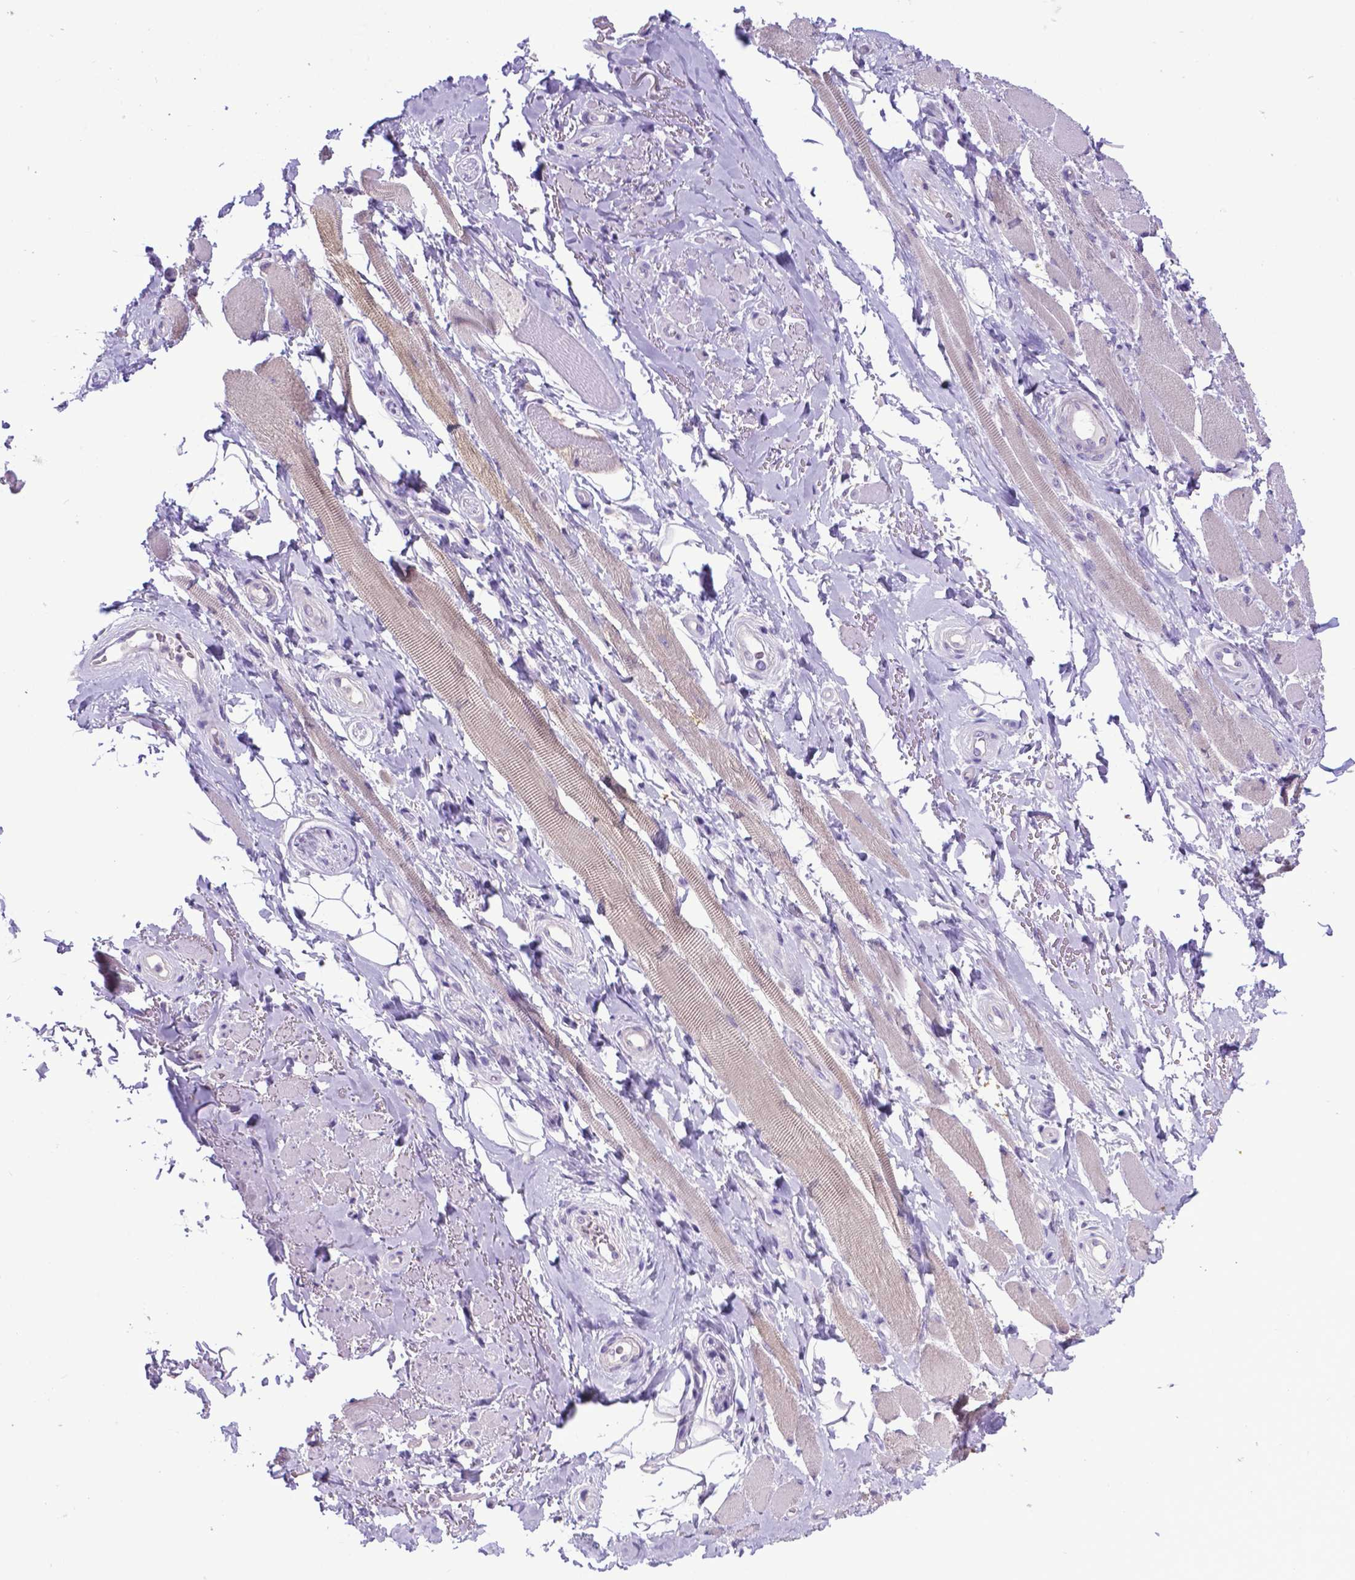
{"staining": {"intensity": "negative", "quantity": "none", "location": "none"}, "tissue": "adipose tissue", "cell_type": "Adipocytes", "image_type": "normal", "snomed": [{"axis": "morphology", "description": "Normal tissue, NOS"}, {"axis": "topography", "description": "Anal"}, {"axis": "topography", "description": "Peripheral nerve tissue"}], "caption": "Adipose tissue stained for a protein using immunohistochemistry (IHC) demonstrates no expression adipocytes.", "gene": "ADRA2B", "patient": {"sex": "male", "age": 53}}